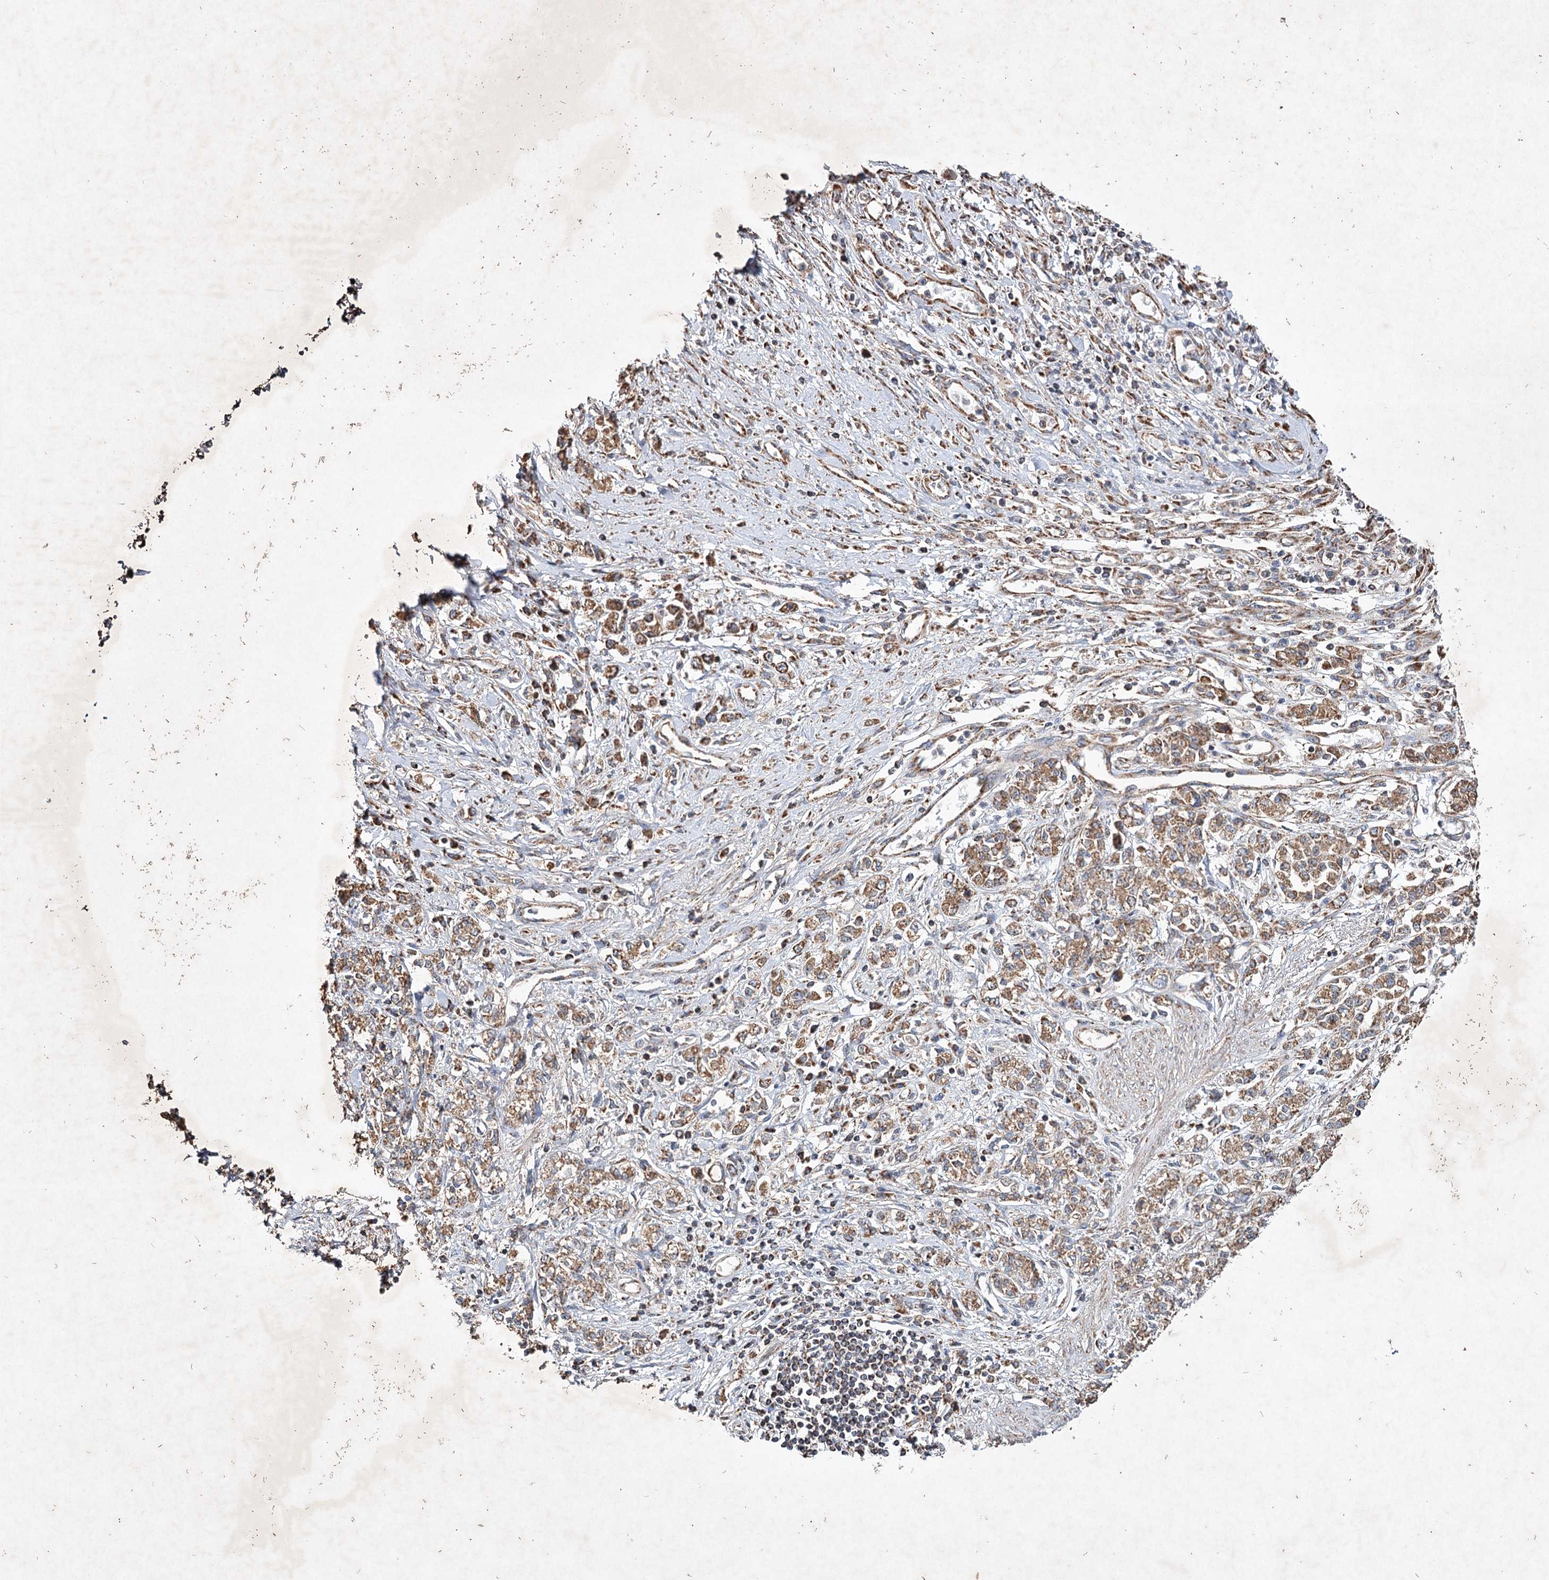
{"staining": {"intensity": "moderate", "quantity": ">75%", "location": "cytoplasmic/membranous"}, "tissue": "stomach cancer", "cell_type": "Tumor cells", "image_type": "cancer", "snomed": [{"axis": "morphology", "description": "Adenocarcinoma, NOS"}, {"axis": "topography", "description": "Stomach"}], "caption": "High-magnification brightfield microscopy of adenocarcinoma (stomach) stained with DAB (brown) and counterstained with hematoxylin (blue). tumor cells exhibit moderate cytoplasmic/membranous staining is present in about>75% of cells.", "gene": "PIK3CB", "patient": {"sex": "female", "age": 76}}